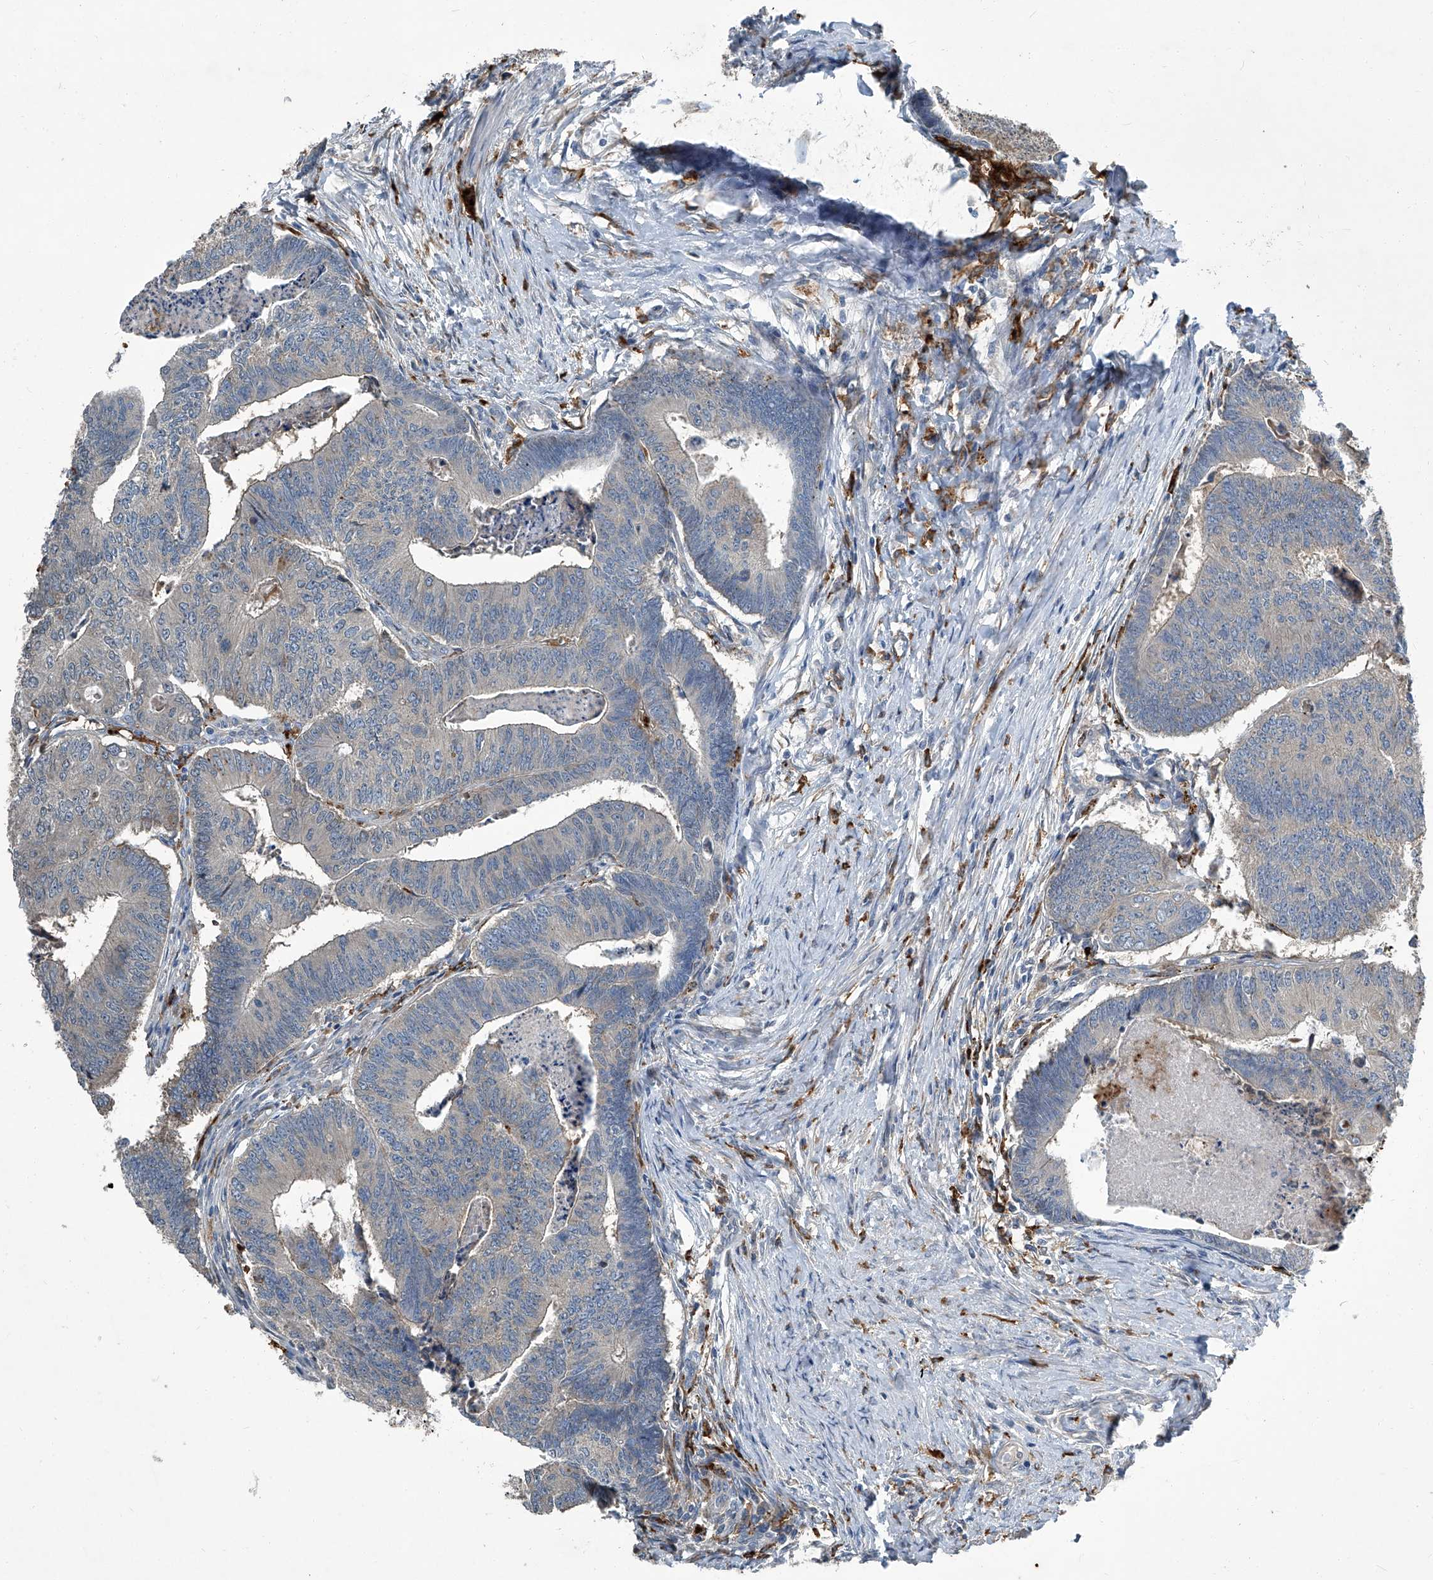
{"staining": {"intensity": "negative", "quantity": "none", "location": "none"}, "tissue": "colorectal cancer", "cell_type": "Tumor cells", "image_type": "cancer", "snomed": [{"axis": "morphology", "description": "Adenocarcinoma, NOS"}, {"axis": "topography", "description": "Colon"}], "caption": "This is an immunohistochemistry image of colorectal cancer. There is no staining in tumor cells.", "gene": "FAM167A", "patient": {"sex": "female", "age": 67}}